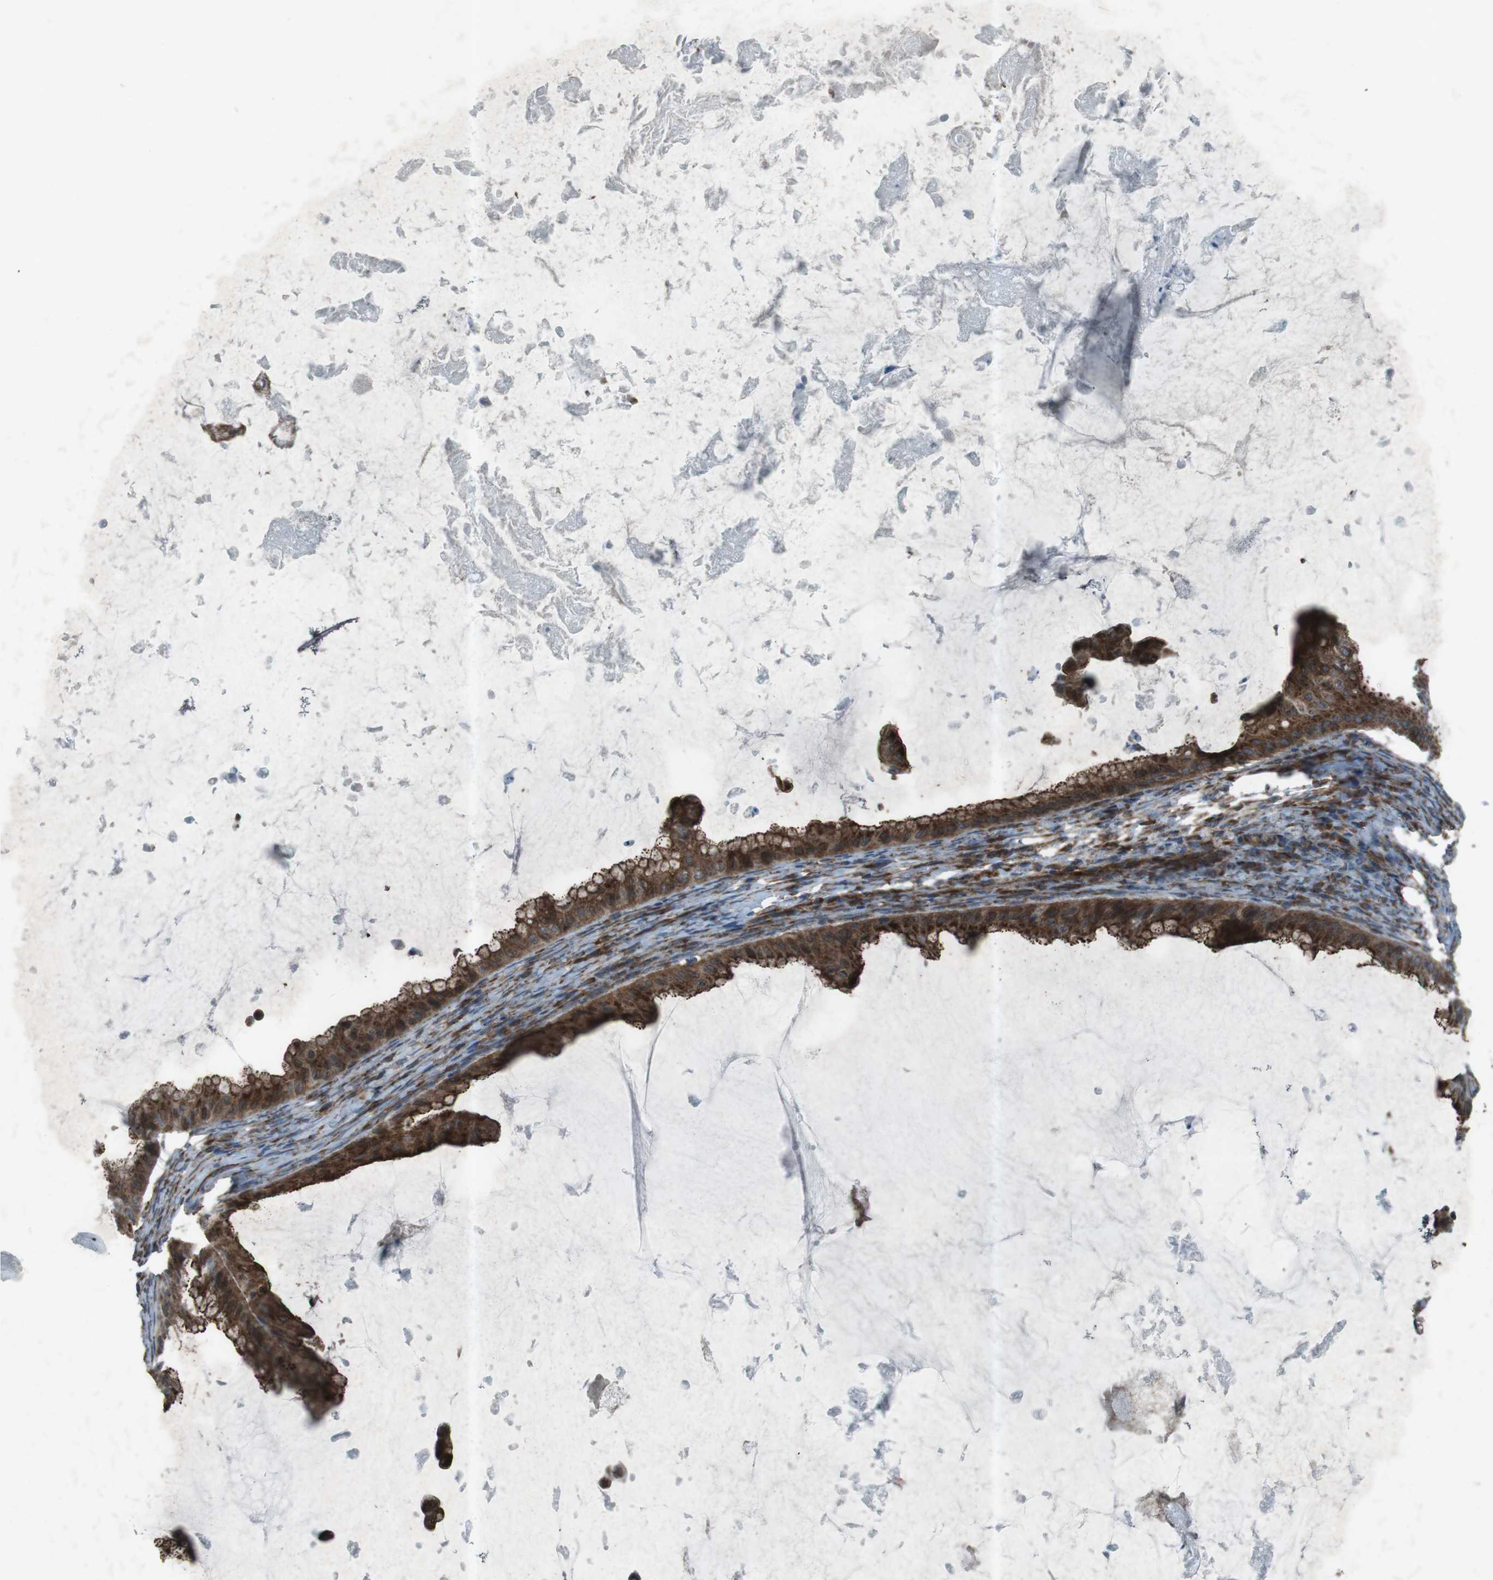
{"staining": {"intensity": "strong", "quantity": "25%-75%", "location": "cytoplasmic/membranous"}, "tissue": "ovarian cancer", "cell_type": "Tumor cells", "image_type": "cancer", "snomed": [{"axis": "morphology", "description": "Cystadenocarcinoma, mucinous, NOS"}, {"axis": "topography", "description": "Ovary"}], "caption": "Brown immunohistochemical staining in mucinous cystadenocarcinoma (ovarian) reveals strong cytoplasmic/membranous expression in approximately 25%-75% of tumor cells. (DAB IHC, brown staining for protein, blue staining for nuclei).", "gene": "SLC41A1", "patient": {"sex": "female", "age": 61}}